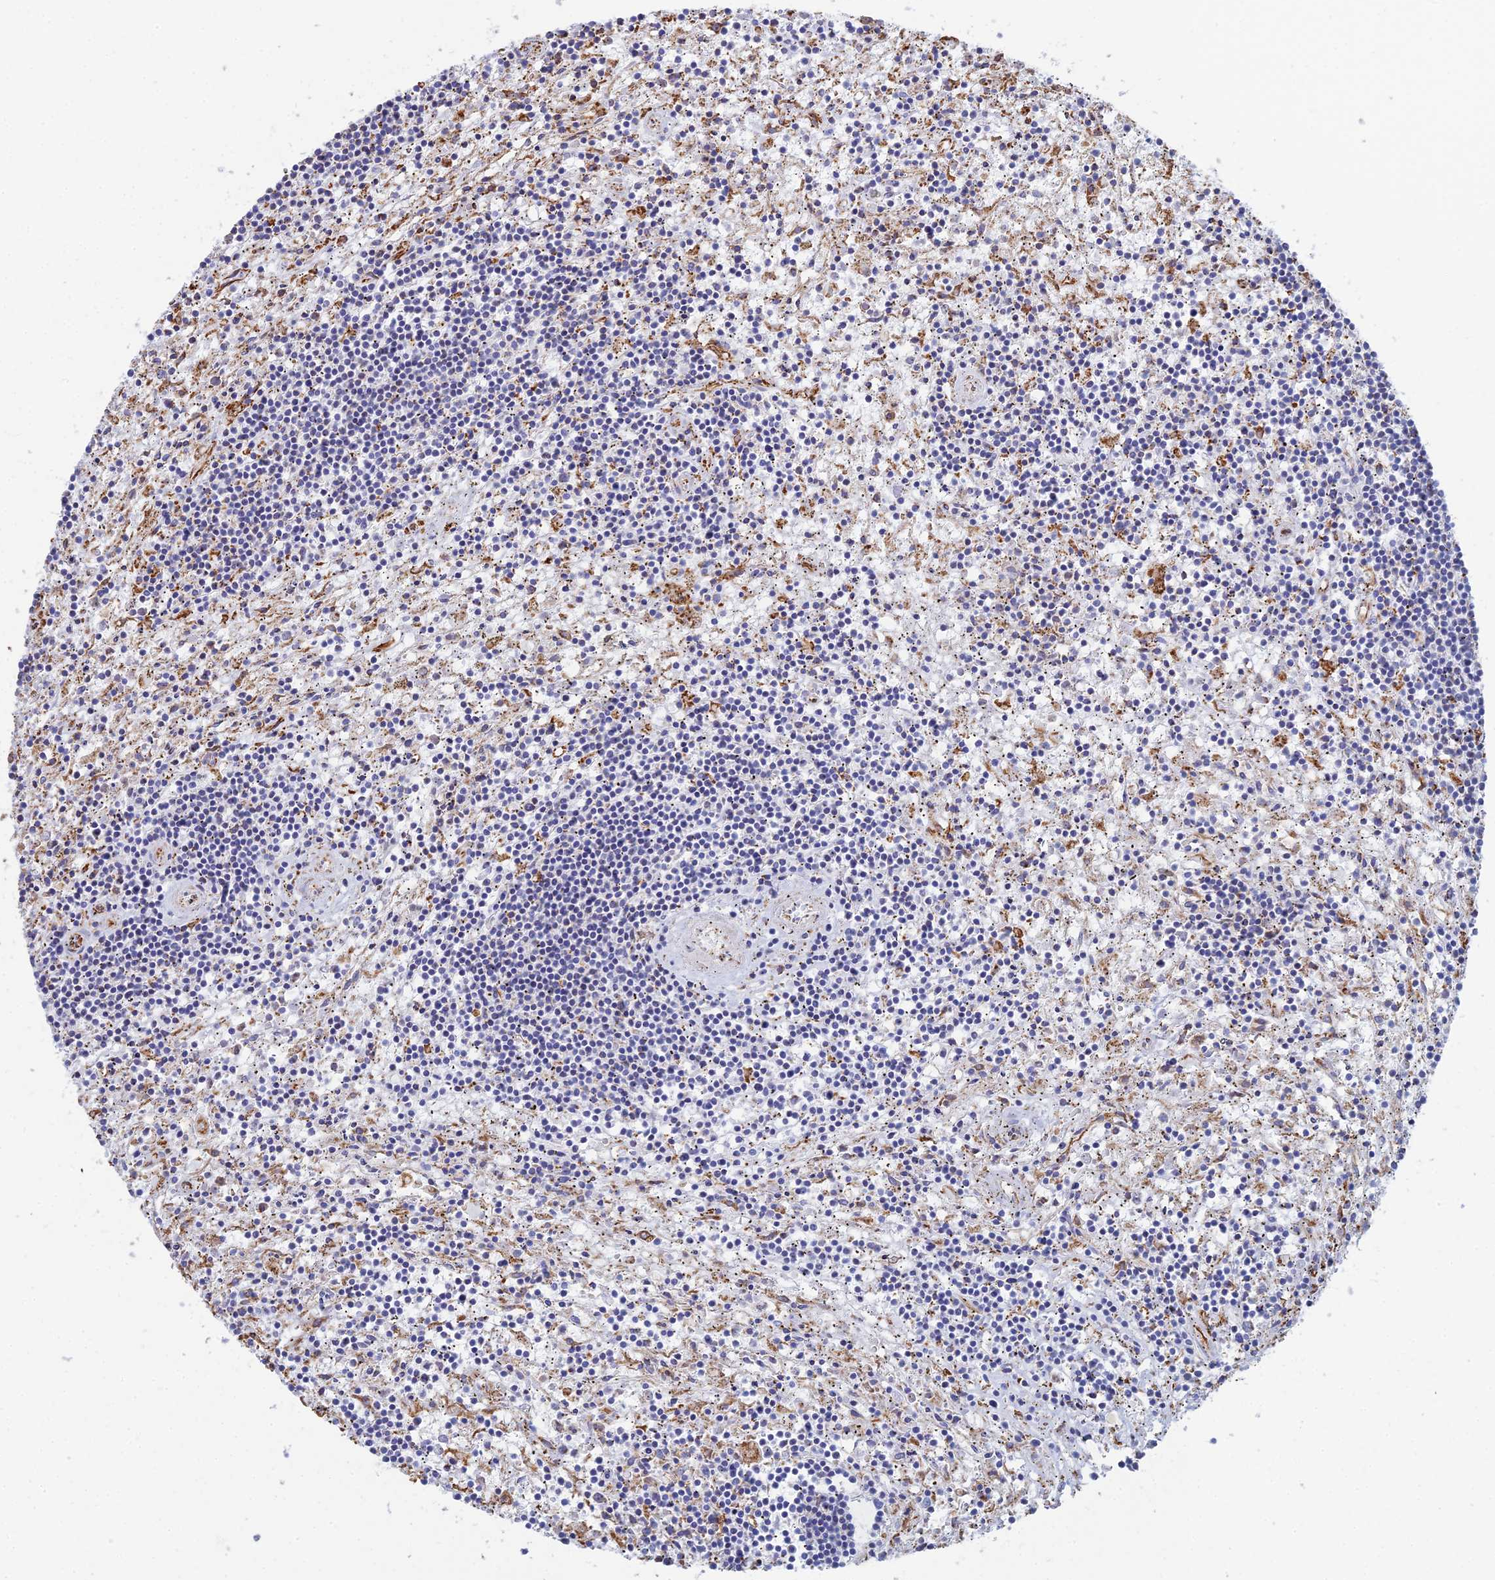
{"staining": {"intensity": "negative", "quantity": "none", "location": "none"}, "tissue": "lymphoma", "cell_type": "Tumor cells", "image_type": "cancer", "snomed": [{"axis": "morphology", "description": "Malignant lymphoma, non-Hodgkin's type, Low grade"}, {"axis": "topography", "description": "Spleen"}], "caption": "IHC of human malignant lymphoma, non-Hodgkin's type (low-grade) exhibits no staining in tumor cells.", "gene": "CLVS2", "patient": {"sex": "male", "age": 76}}